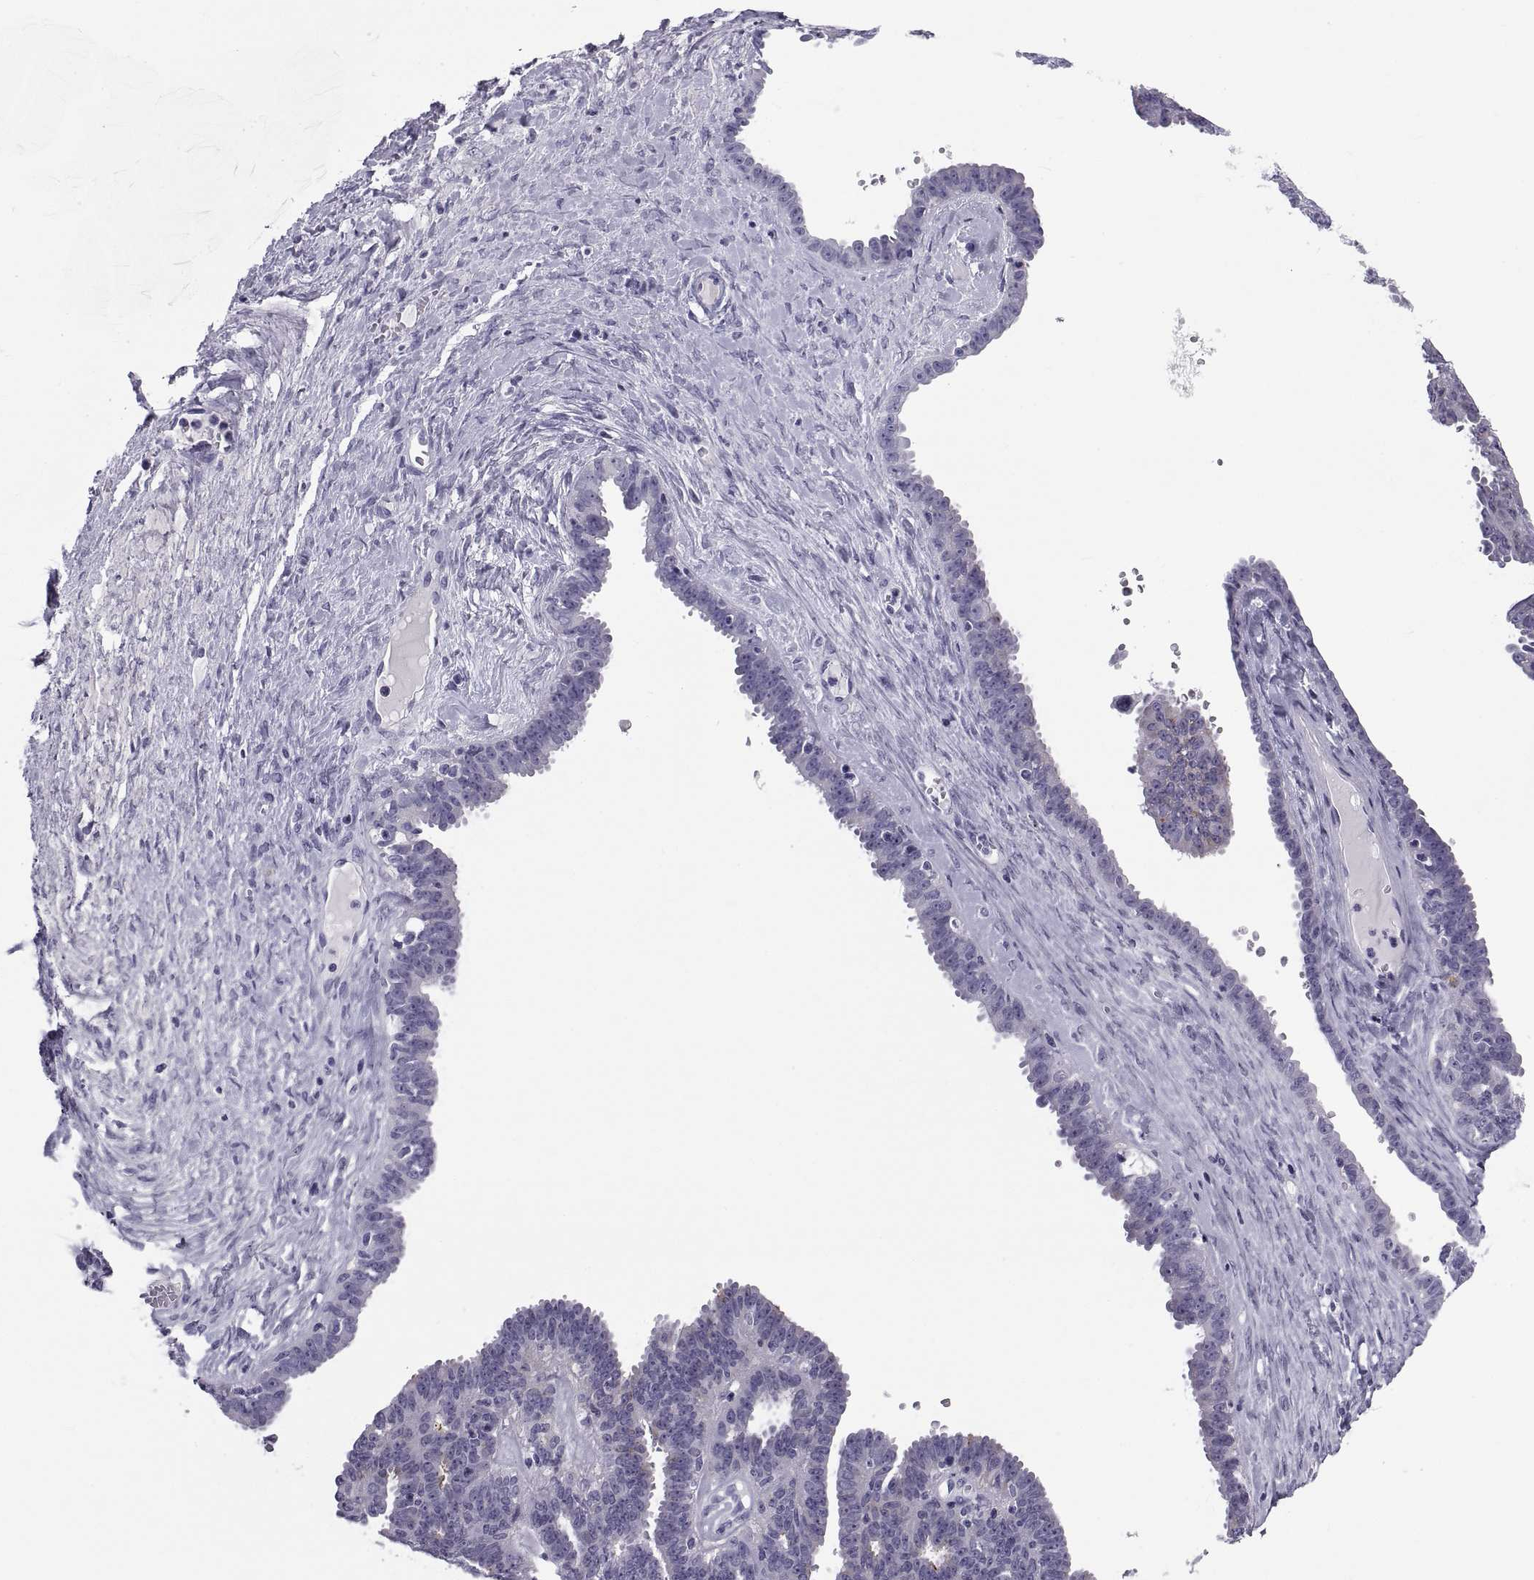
{"staining": {"intensity": "negative", "quantity": "none", "location": "none"}, "tissue": "ovarian cancer", "cell_type": "Tumor cells", "image_type": "cancer", "snomed": [{"axis": "morphology", "description": "Cystadenocarcinoma, serous, NOS"}, {"axis": "topography", "description": "Ovary"}], "caption": "This is an immunohistochemistry image of serous cystadenocarcinoma (ovarian). There is no expression in tumor cells.", "gene": "NPTX2", "patient": {"sex": "female", "age": 71}}